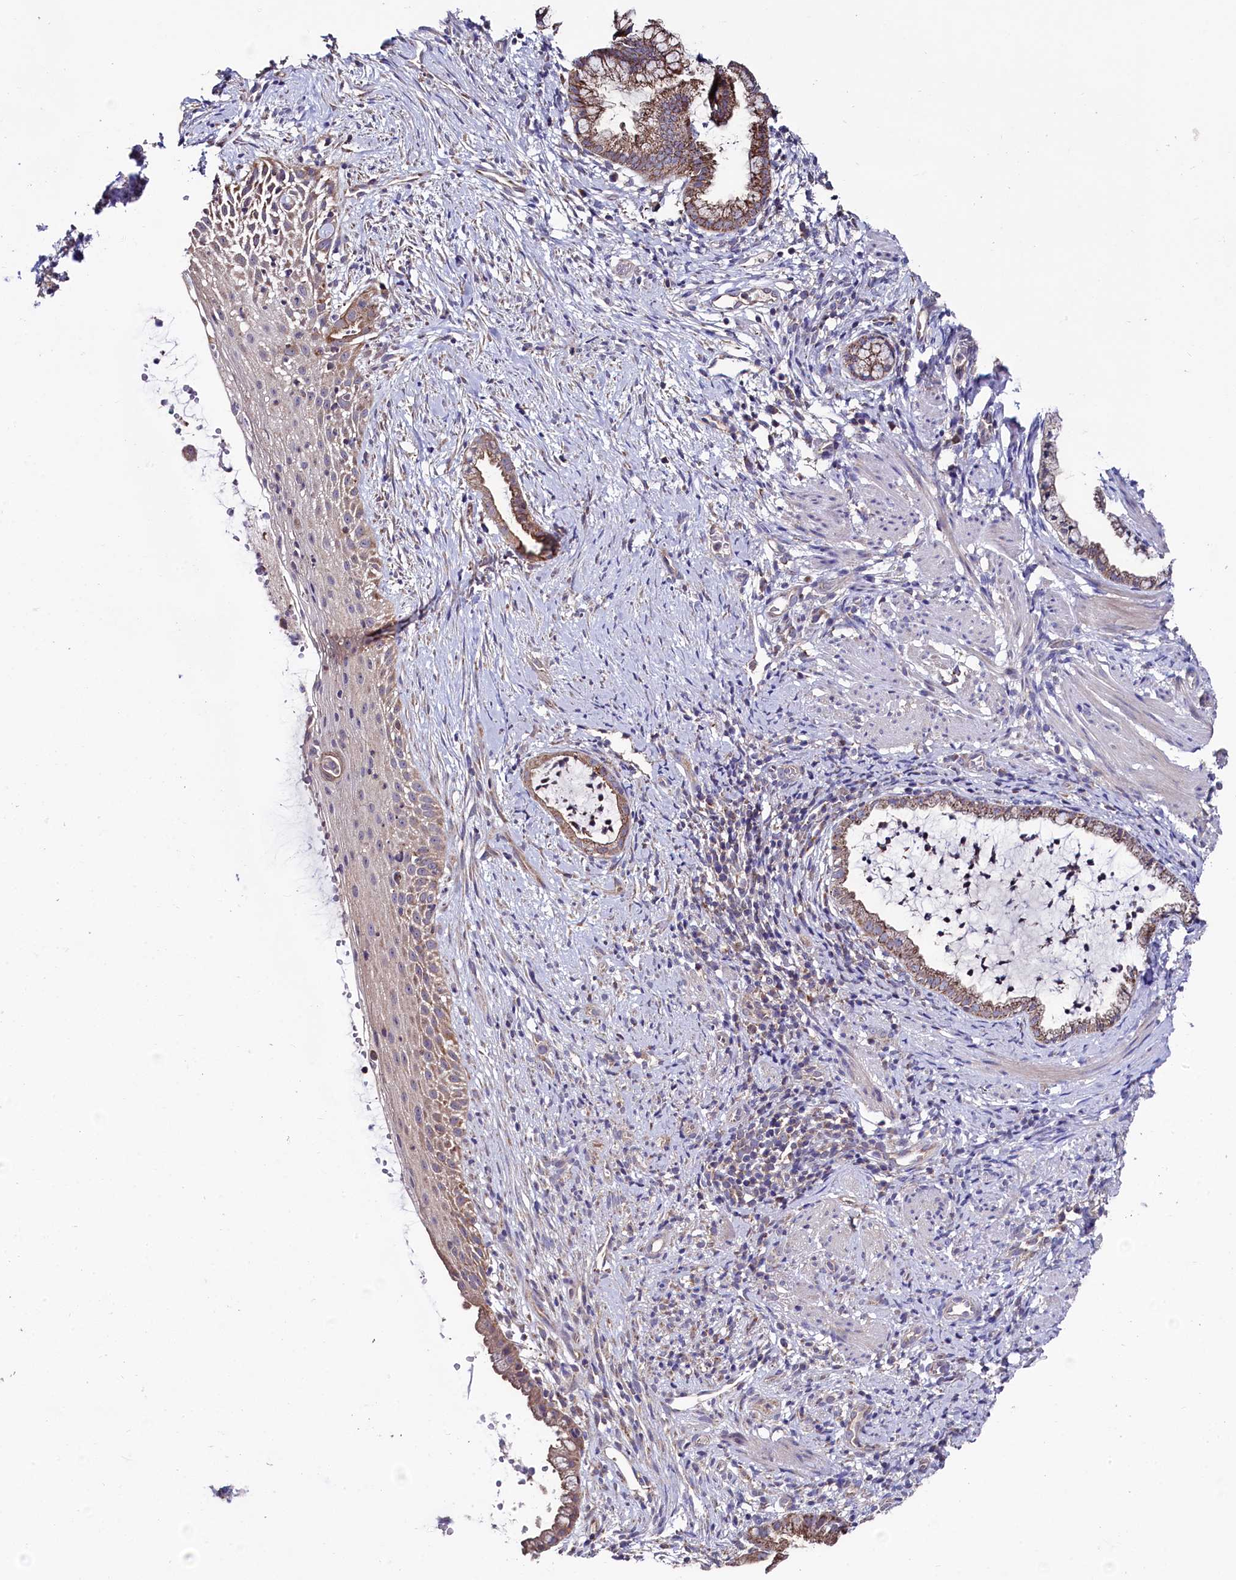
{"staining": {"intensity": "moderate", "quantity": ">75%", "location": "cytoplasmic/membranous"}, "tissue": "cervix", "cell_type": "Glandular cells", "image_type": "normal", "snomed": [{"axis": "morphology", "description": "Normal tissue, NOS"}, {"axis": "topography", "description": "Cervix"}], "caption": "Cervix stained with IHC reveals moderate cytoplasmic/membranous positivity in about >75% of glandular cells.", "gene": "MRPL57", "patient": {"sex": "female", "age": 36}}